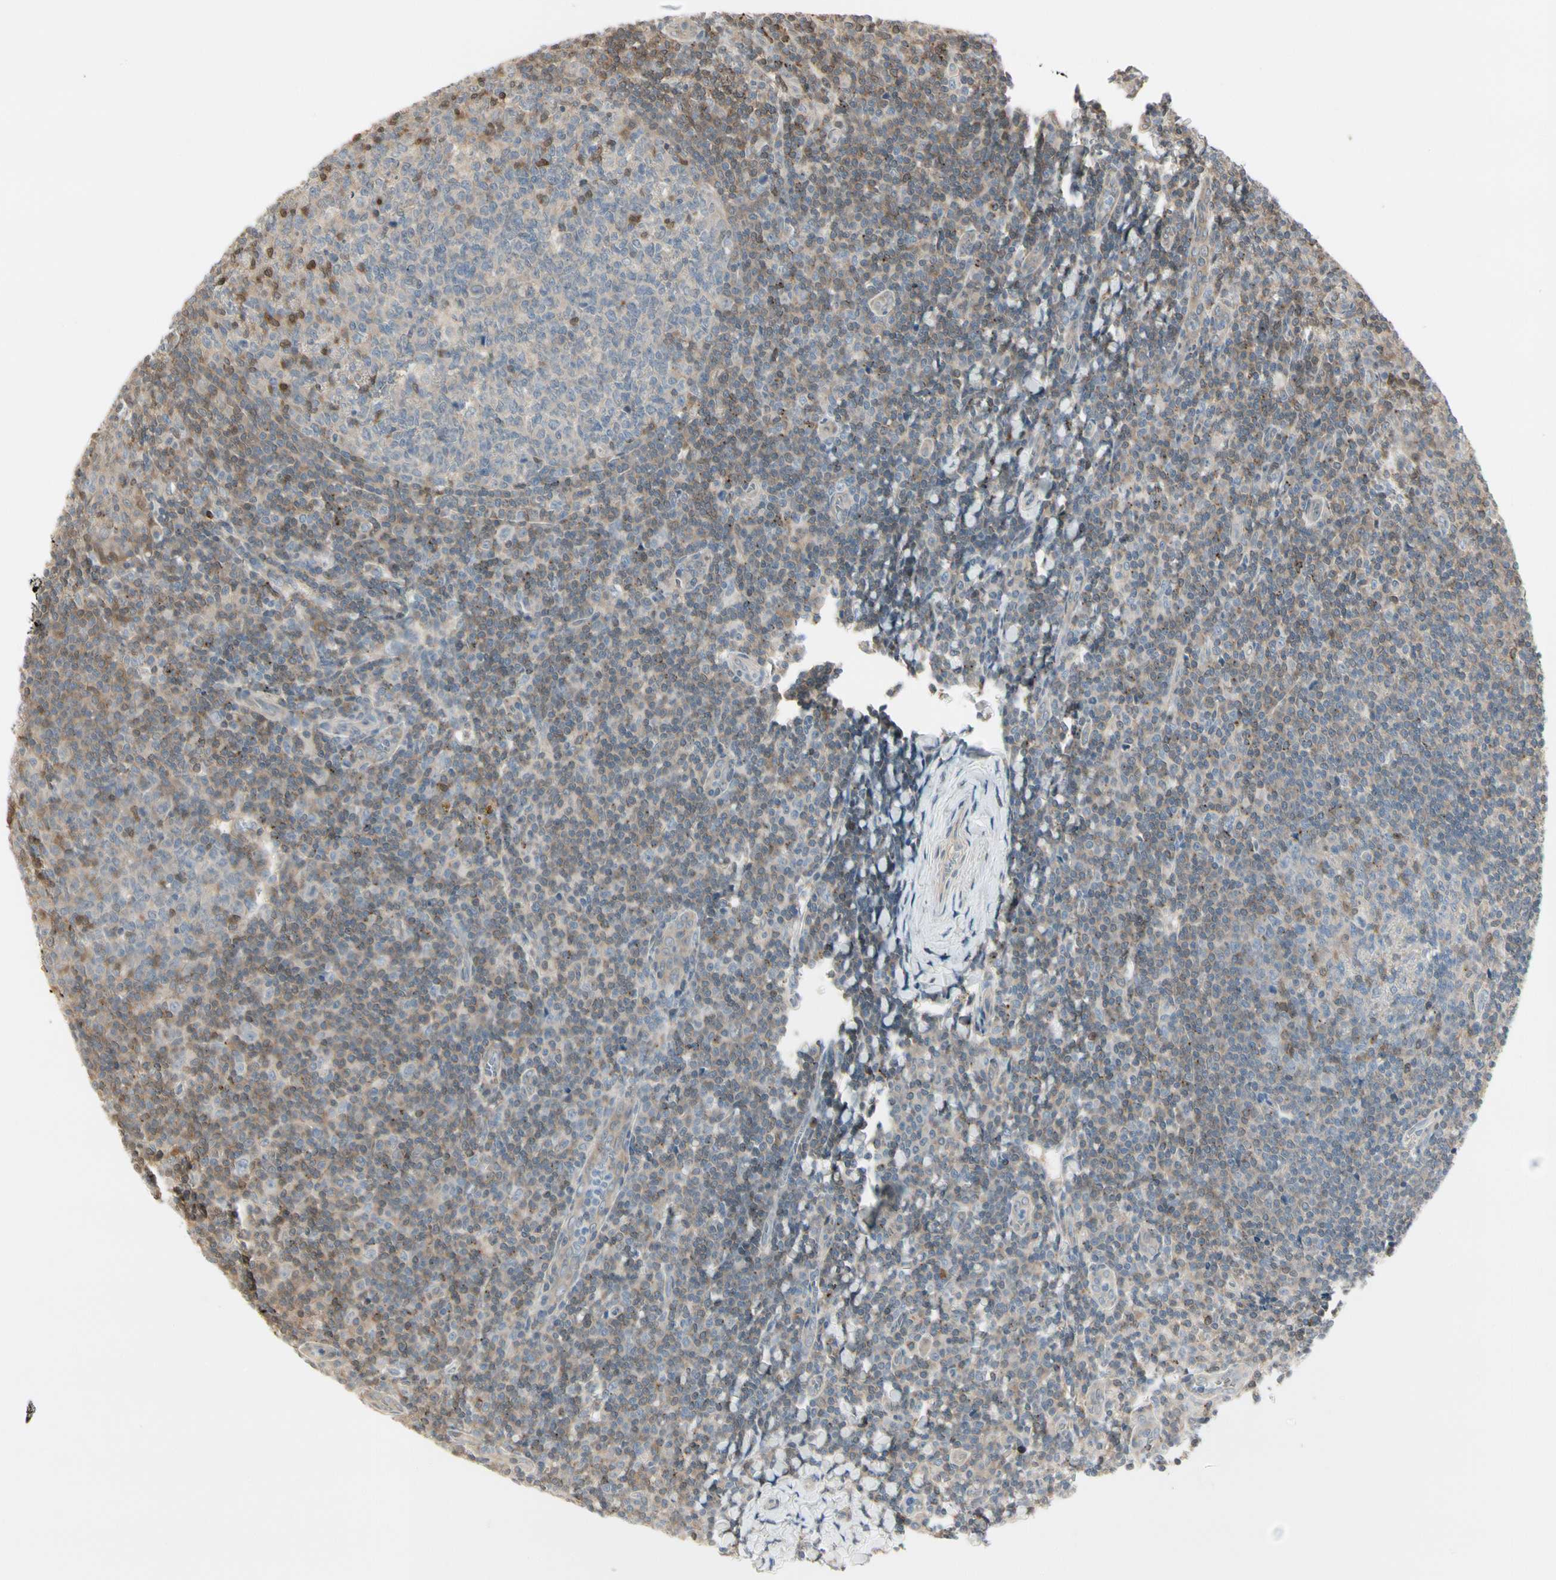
{"staining": {"intensity": "moderate", "quantity": "25%-75%", "location": "cytoplasmic/membranous"}, "tissue": "tonsil", "cell_type": "Germinal center cells", "image_type": "normal", "snomed": [{"axis": "morphology", "description": "Normal tissue, NOS"}, {"axis": "topography", "description": "Tonsil"}], "caption": "Tonsil stained with a brown dye reveals moderate cytoplasmic/membranous positive positivity in approximately 25%-75% of germinal center cells.", "gene": "EVC", "patient": {"sex": "male", "age": 31}}